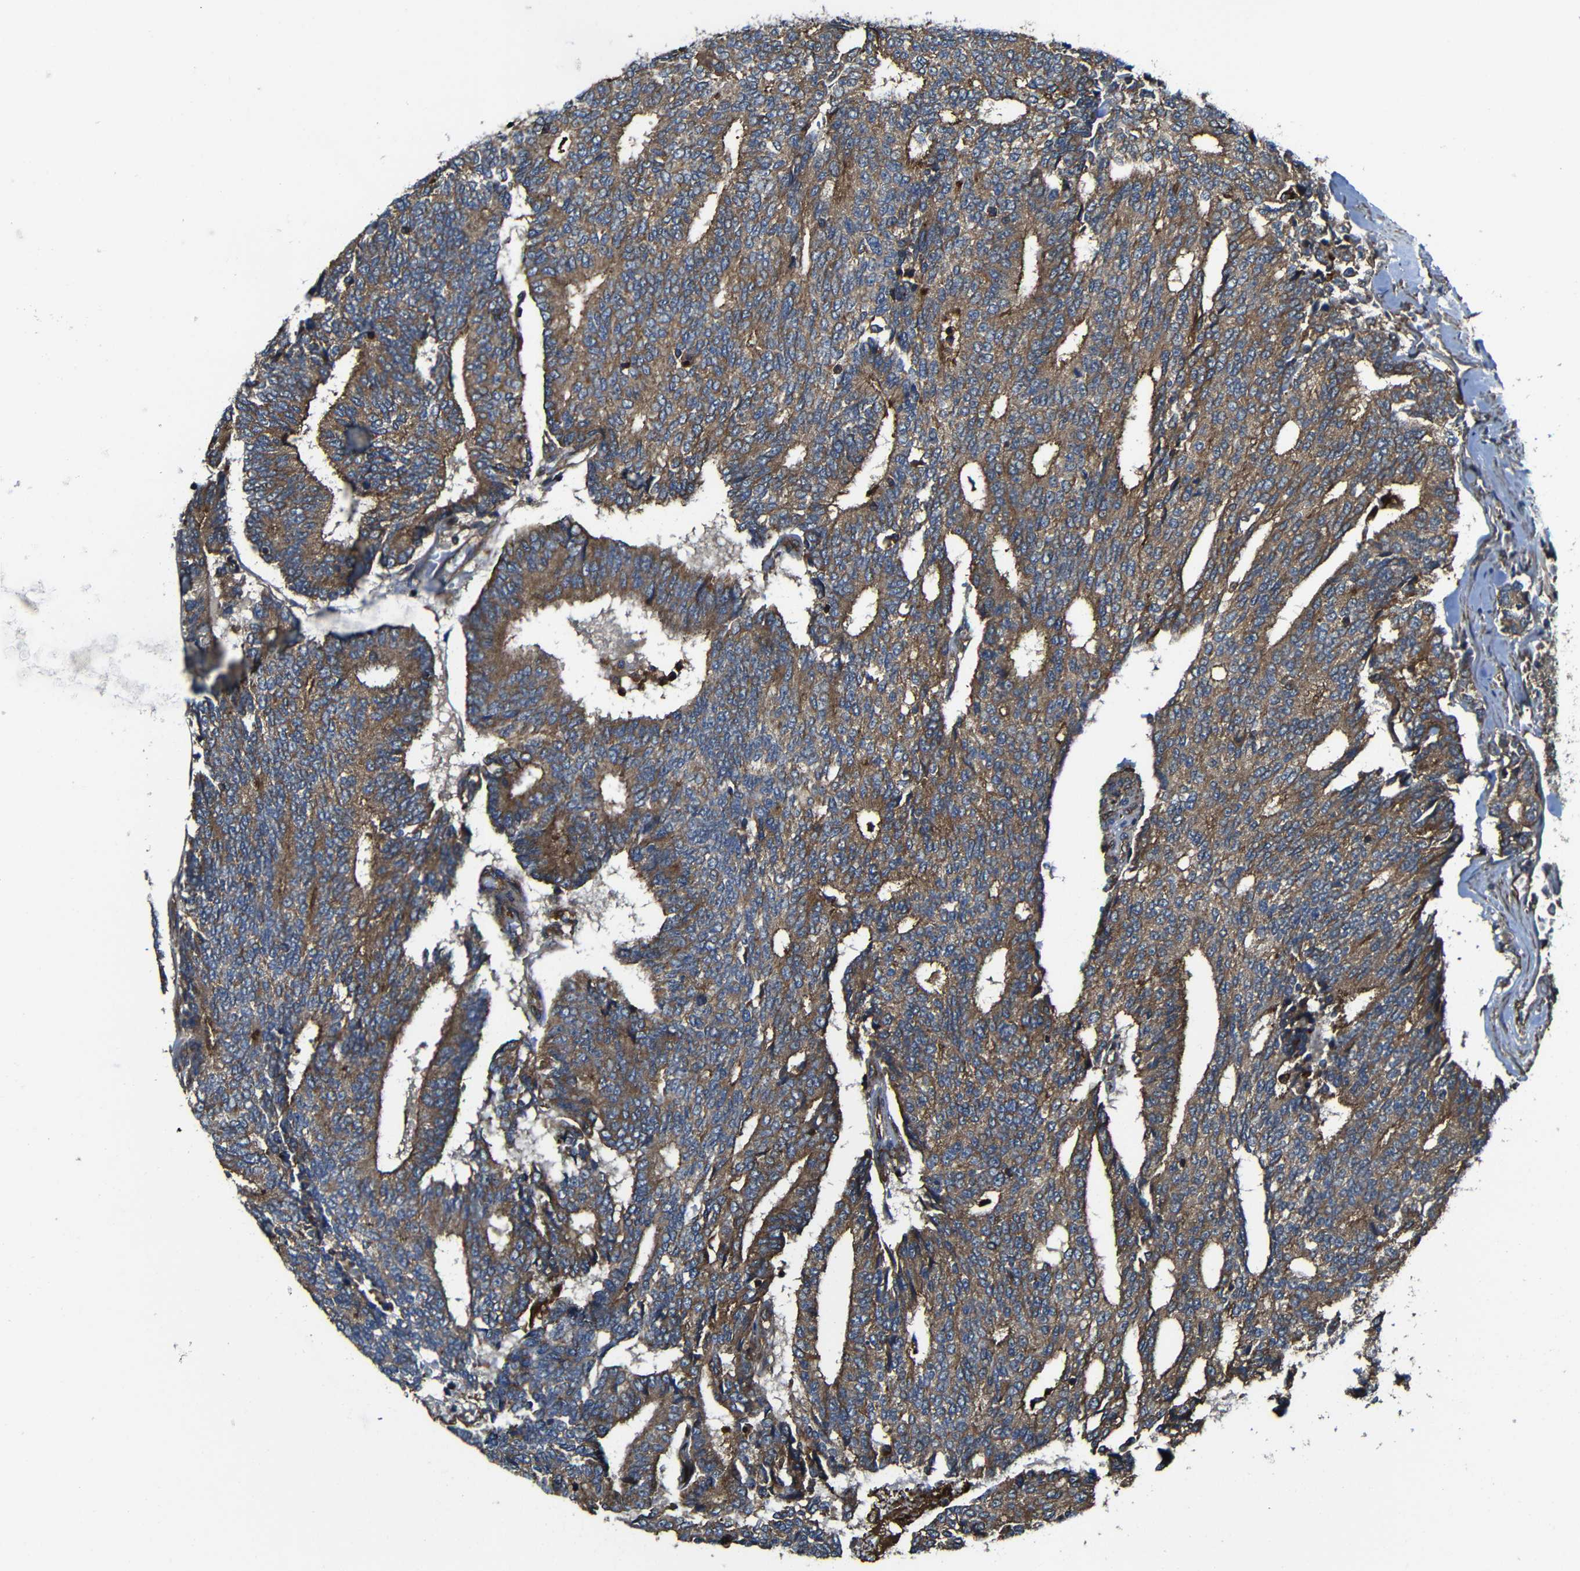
{"staining": {"intensity": "moderate", "quantity": ">75%", "location": "cytoplasmic/membranous"}, "tissue": "prostate cancer", "cell_type": "Tumor cells", "image_type": "cancer", "snomed": [{"axis": "morphology", "description": "Normal tissue, NOS"}, {"axis": "morphology", "description": "Adenocarcinoma, High grade"}, {"axis": "topography", "description": "Prostate"}, {"axis": "topography", "description": "Seminal veicle"}], "caption": "Prostate adenocarcinoma (high-grade) stained with IHC exhibits moderate cytoplasmic/membranous positivity in about >75% of tumor cells. Ihc stains the protein in brown and the nuclei are stained blue.", "gene": "PTCH1", "patient": {"sex": "male", "age": 55}}